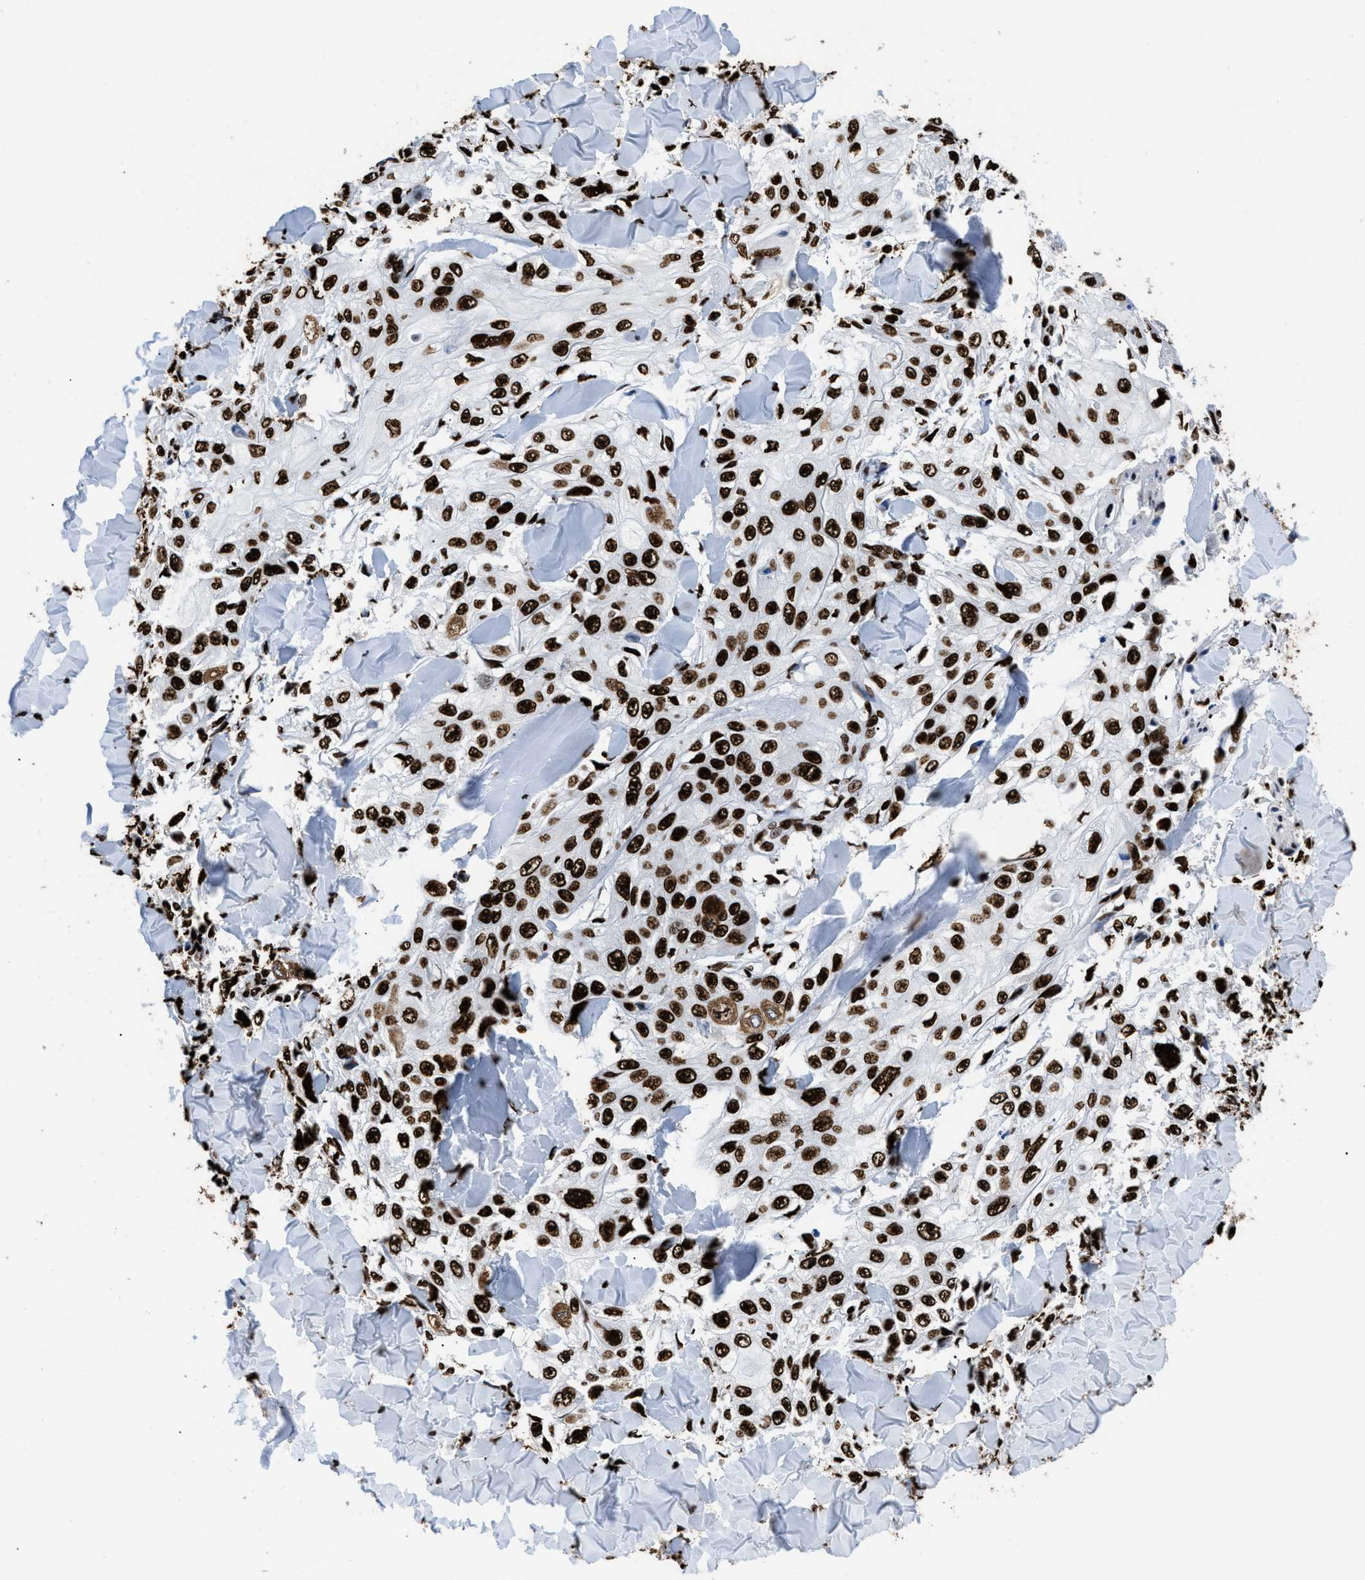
{"staining": {"intensity": "strong", "quantity": ">75%", "location": "nuclear"}, "tissue": "skin cancer", "cell_type": "Tumor cells", "image_type": "cancer", "snomed": [{"axis": "morphology", "description": "Squamous cell carcinoma, NOS"}, {"axis": "topography", "description": "Skin"}], "caption": "Human skin cancer (squamous cell carcinoma) stained with a brown dye exhibits strong nuclear positive expression in approximately >75% of tumor cells.", "gene": "HNRNPM", "patient": {"sex": "male", "age": 86}}